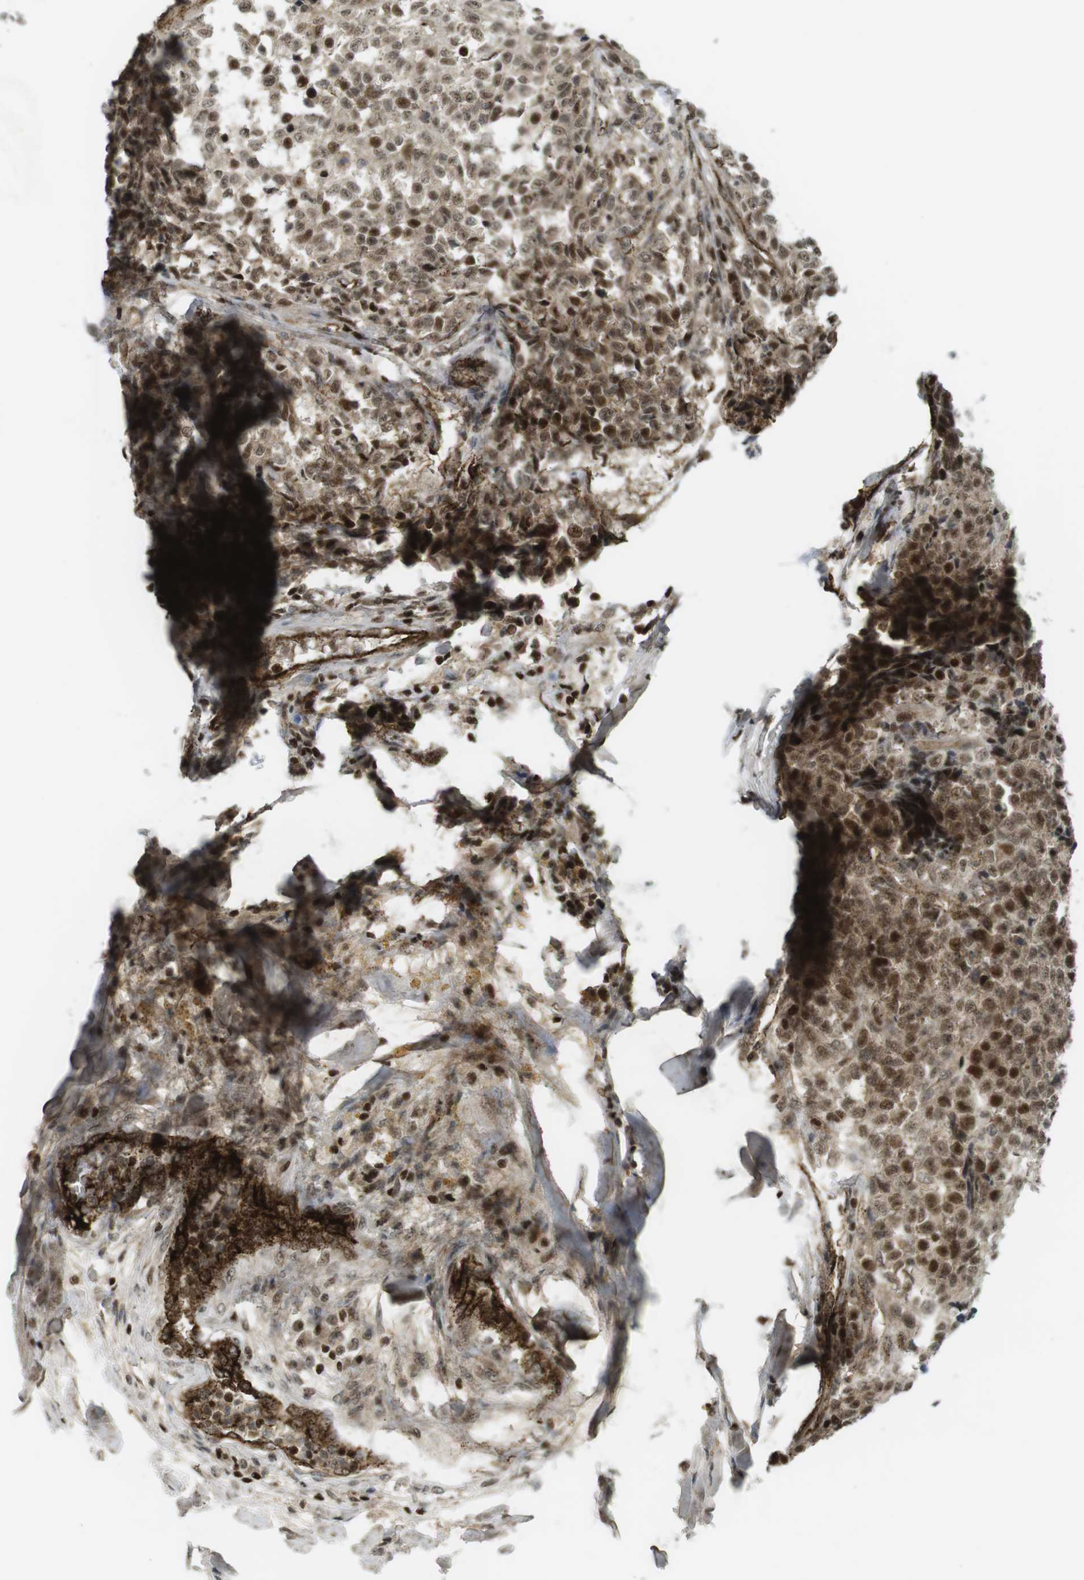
{"staining": {"intensity": "moderate", "quantity": ">75%", "location": "cytoplasmic/membranous,nuclear"}, "tissue": "testis cancer", "cell_type": "Tumor cells", "image_type": "cancer", "snomed": [{"axis": "morphology", "description": "Seminoma, NOS"}, {"axis": "topography", "description": "Testis"}], "caption": "Protein staining exhibits moderate cytoplasmic/membranous and nuclear positivity in approximately >75% of tumor cells in testis cancer.", "gene": "PPP1R13B", "patient": {"sex": "male", "age": 59}}